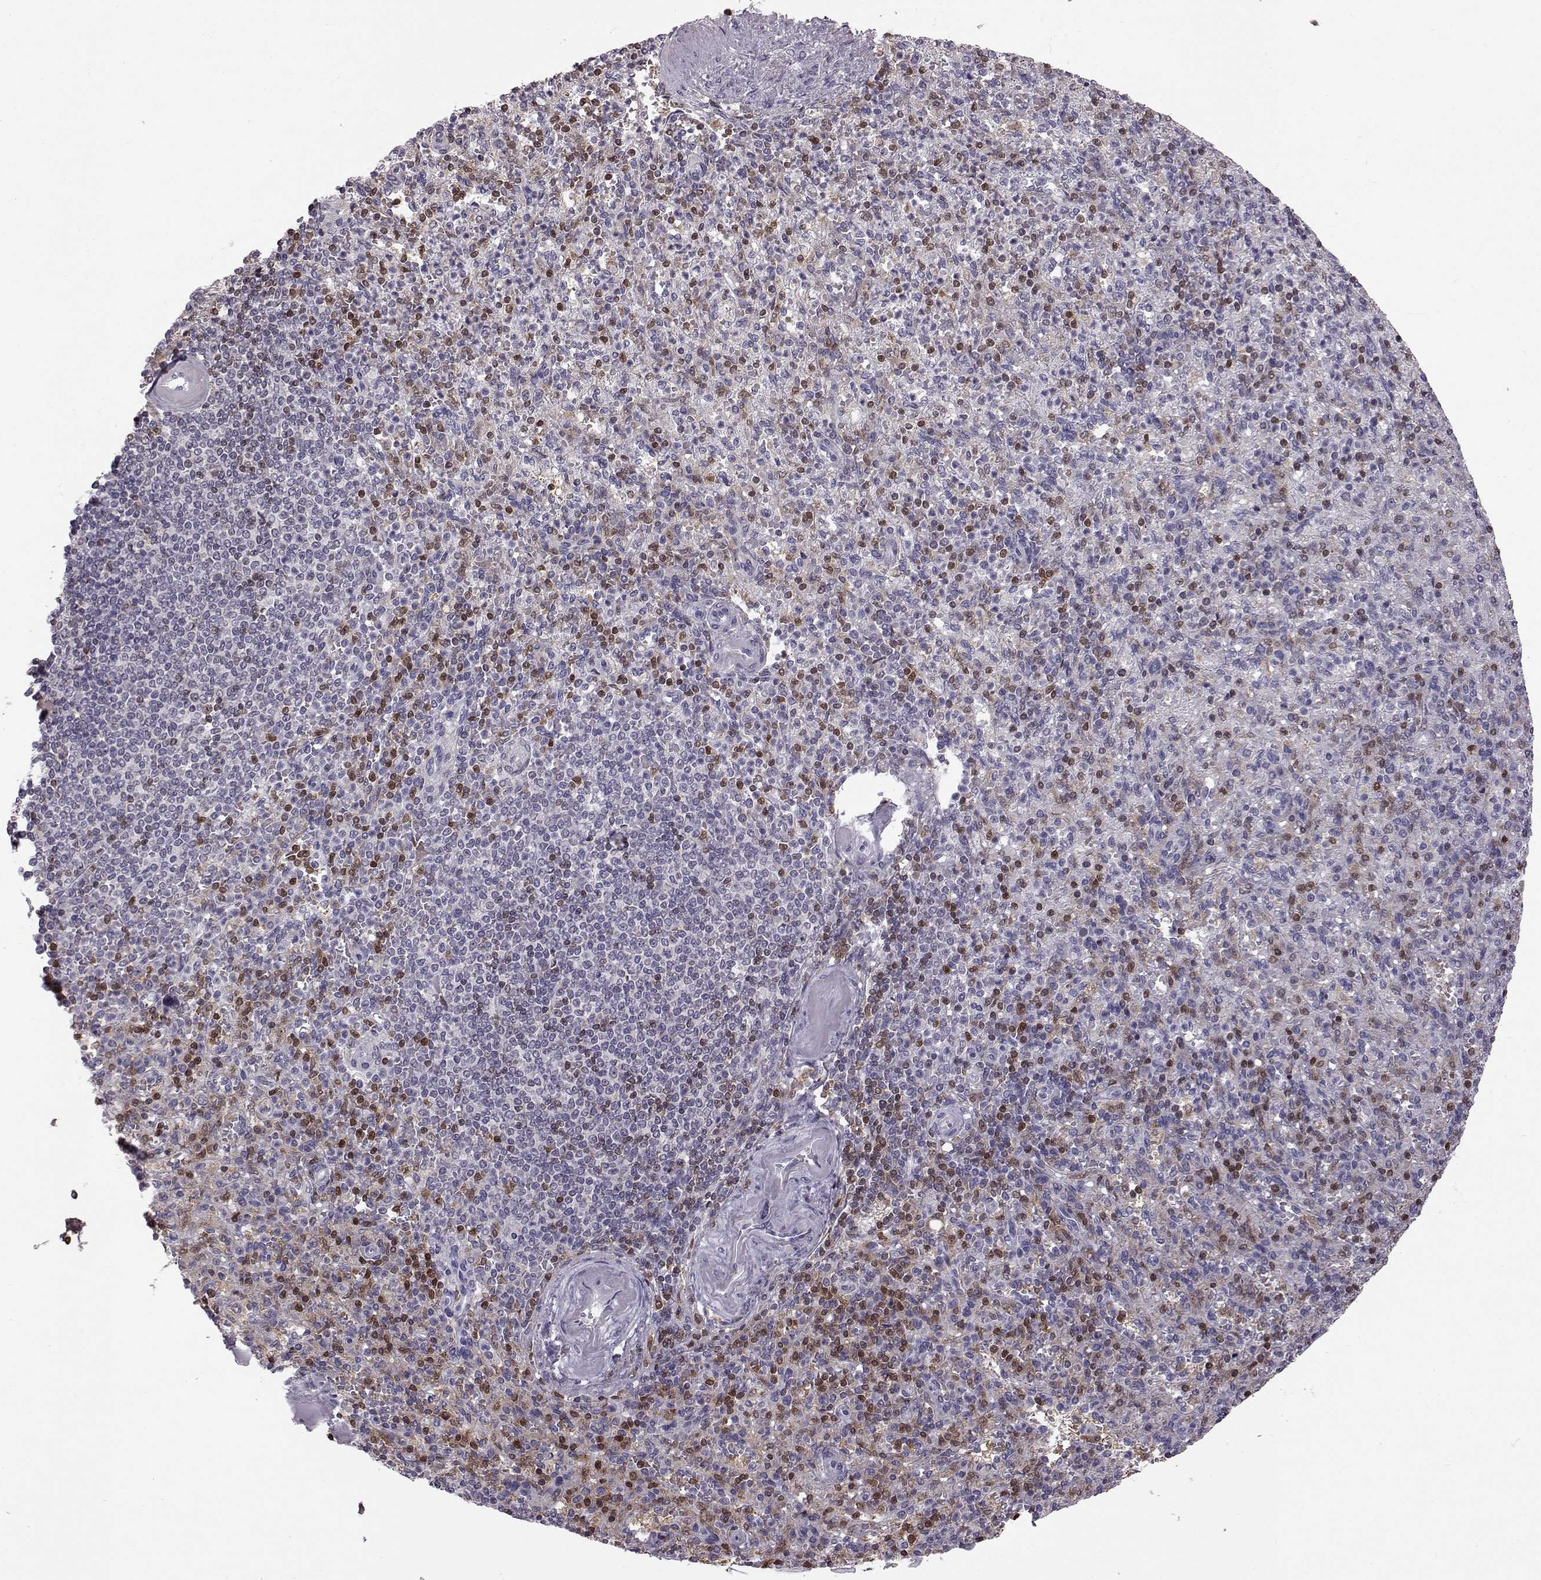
{"staining": {"intensity": "moderate", "quantity": "25%-75%", "location": "cytoplasmic/membranous"}, "tissue": "spleen", "cell_type": "Cells in red pulp", "image_type": "normal", "snomed": [{"axis": "morphology", "description": "Normal tissue, NOS"}, {"axis": "topography", "description": "Spleen"}], "caption": "Brown immunohistochemical staining in benign human spleen reveals moderate cytoplasmic/membranous expression in approximately 25%-75% of cells in red pulp. Ihc stains the protein of interest in brown and the nuclei are stained blue.", "gene": "DOK2", "patient": {"sex": "female", "age": 74}}